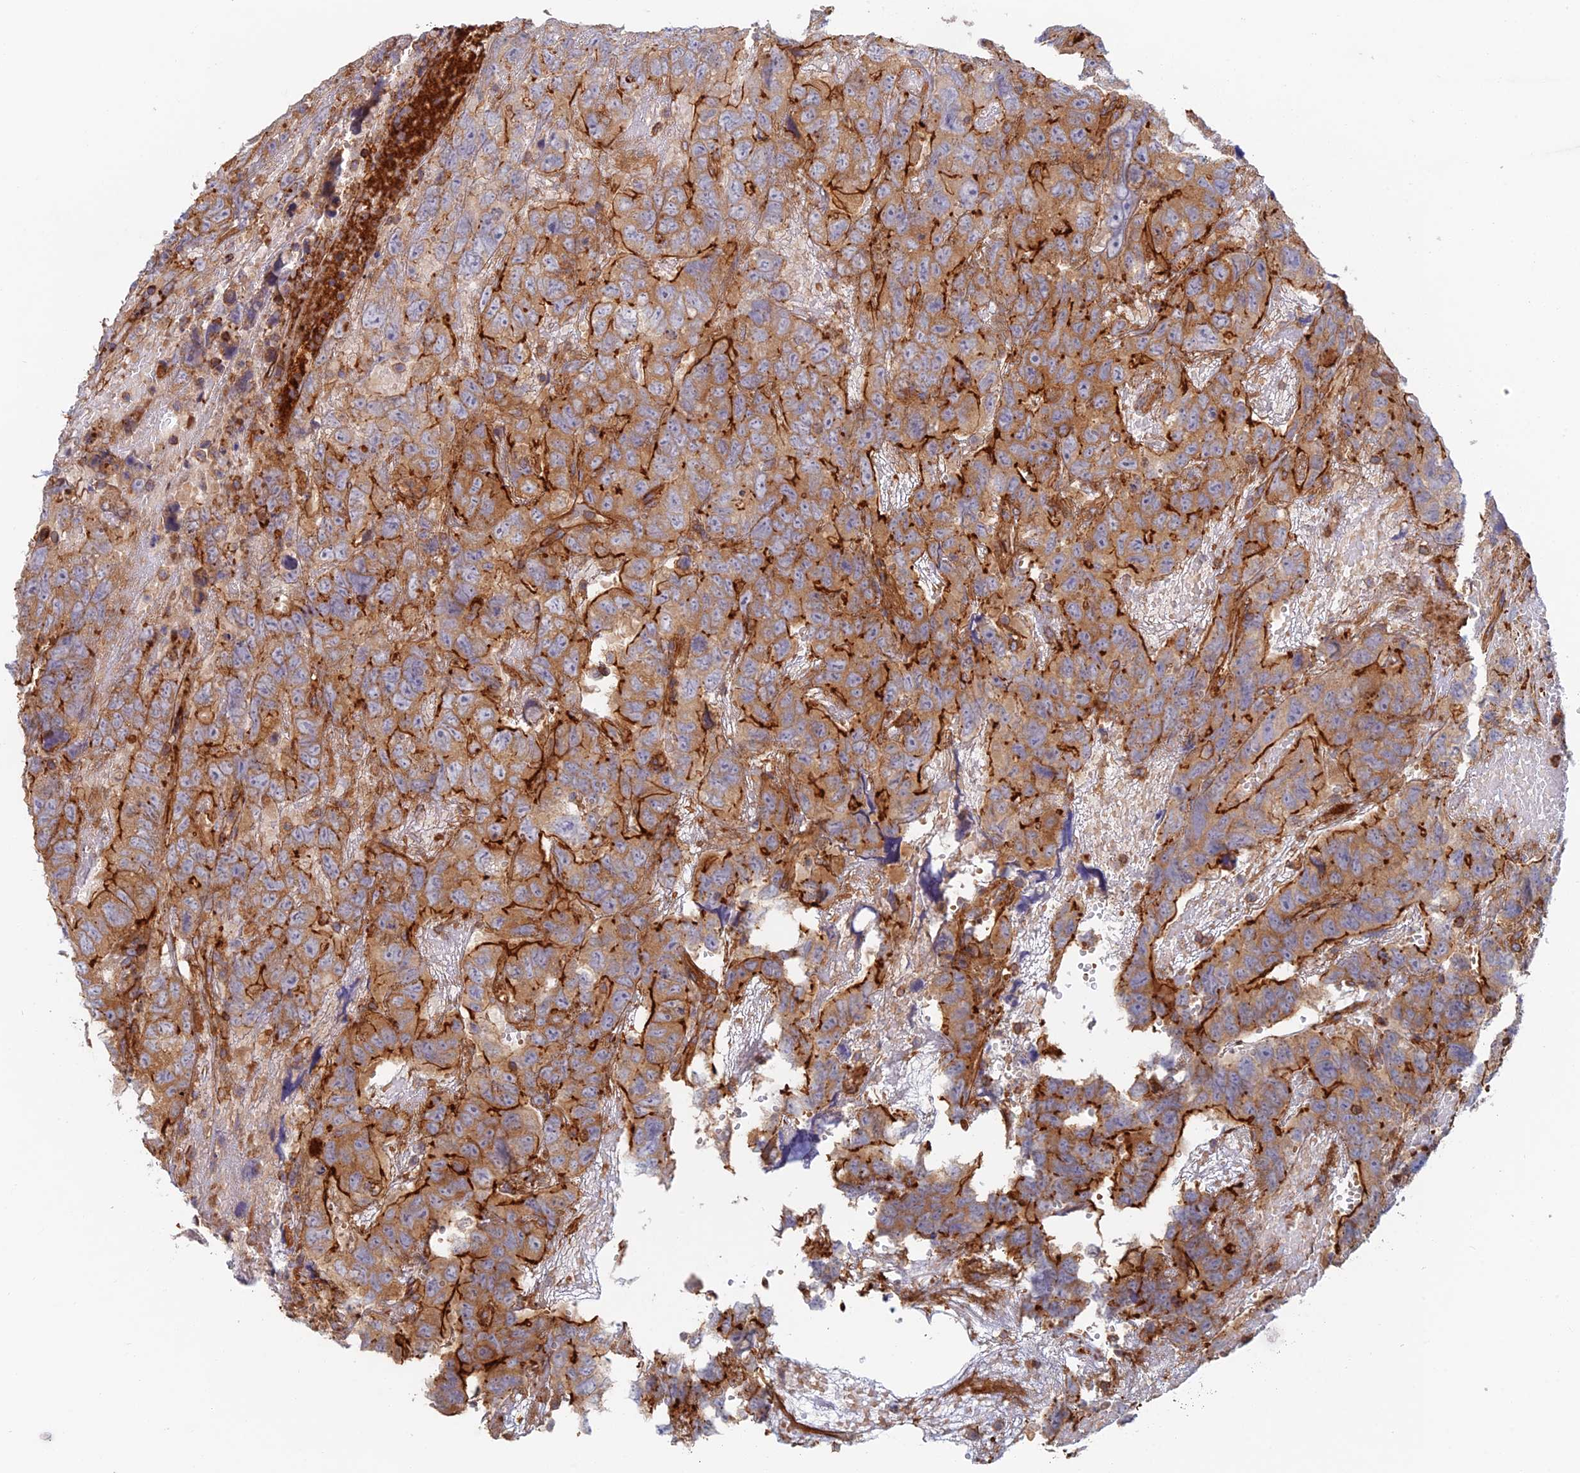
{"staining": {"intensity": "strong", "quantity": ">75%", "location": "cytoplasmic/membranous"}, "tissue": "testis cancer", "cell_type": "Tumor cells", "image_type": "cancer", "snomed": [{"axis": "morphology", "description": "Carcinoma, Embryonal, NOS"}, {"axis": "topography", "description": "Testis"}], "caption": "IHC staining of testis cancer, which shows high levels of strong cytoplasmic/membranous expression in about >75% of tumor cells indicating strong cytoplasmic/membranous protein positivity. The staining was performed using DAB (brown) for protein detection and nuclei were counterstained in hematoxylin (blue).", "gene": "PAK4", "patient": {"sex": "male", "age": 45}}